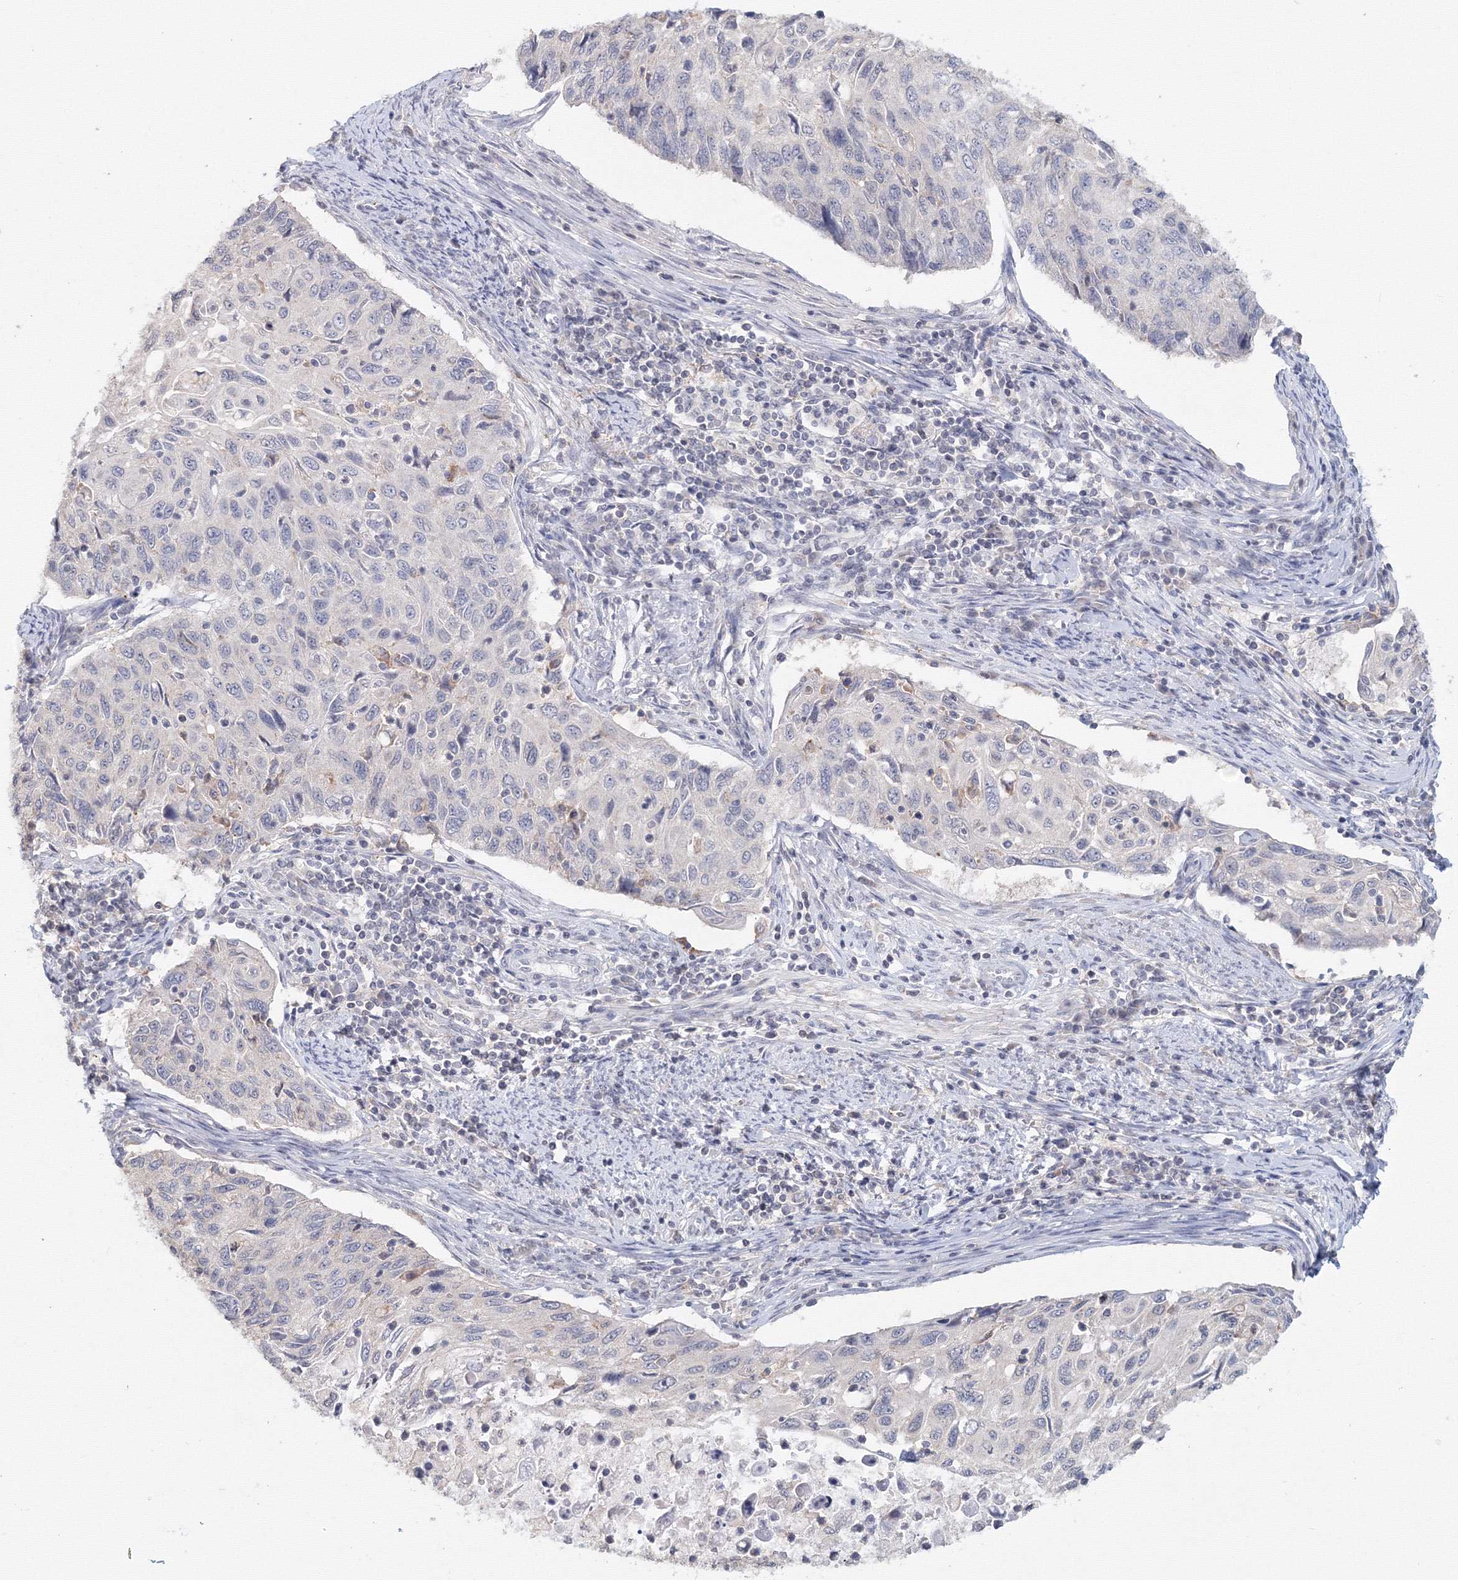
{"staining": {"intensity": "negative", "quantity": "none", "location": "none"}, "tissue": "cervical cancer", "cell_type": "Tumor cells", "image_type": "cancer", "snomed": [{"axis": "morphology", "description": "Squamous cell carcinoma, NOS"}, {"axis": "topography", "description": "Cervix"}], "caption": "Protein analysis of cervical cancer (squamous cell carcinoma) demonstrates no significant expression in tumor cells.", "gene": "SLC7A7", "patient": {"sex": "female", "age": 70}}